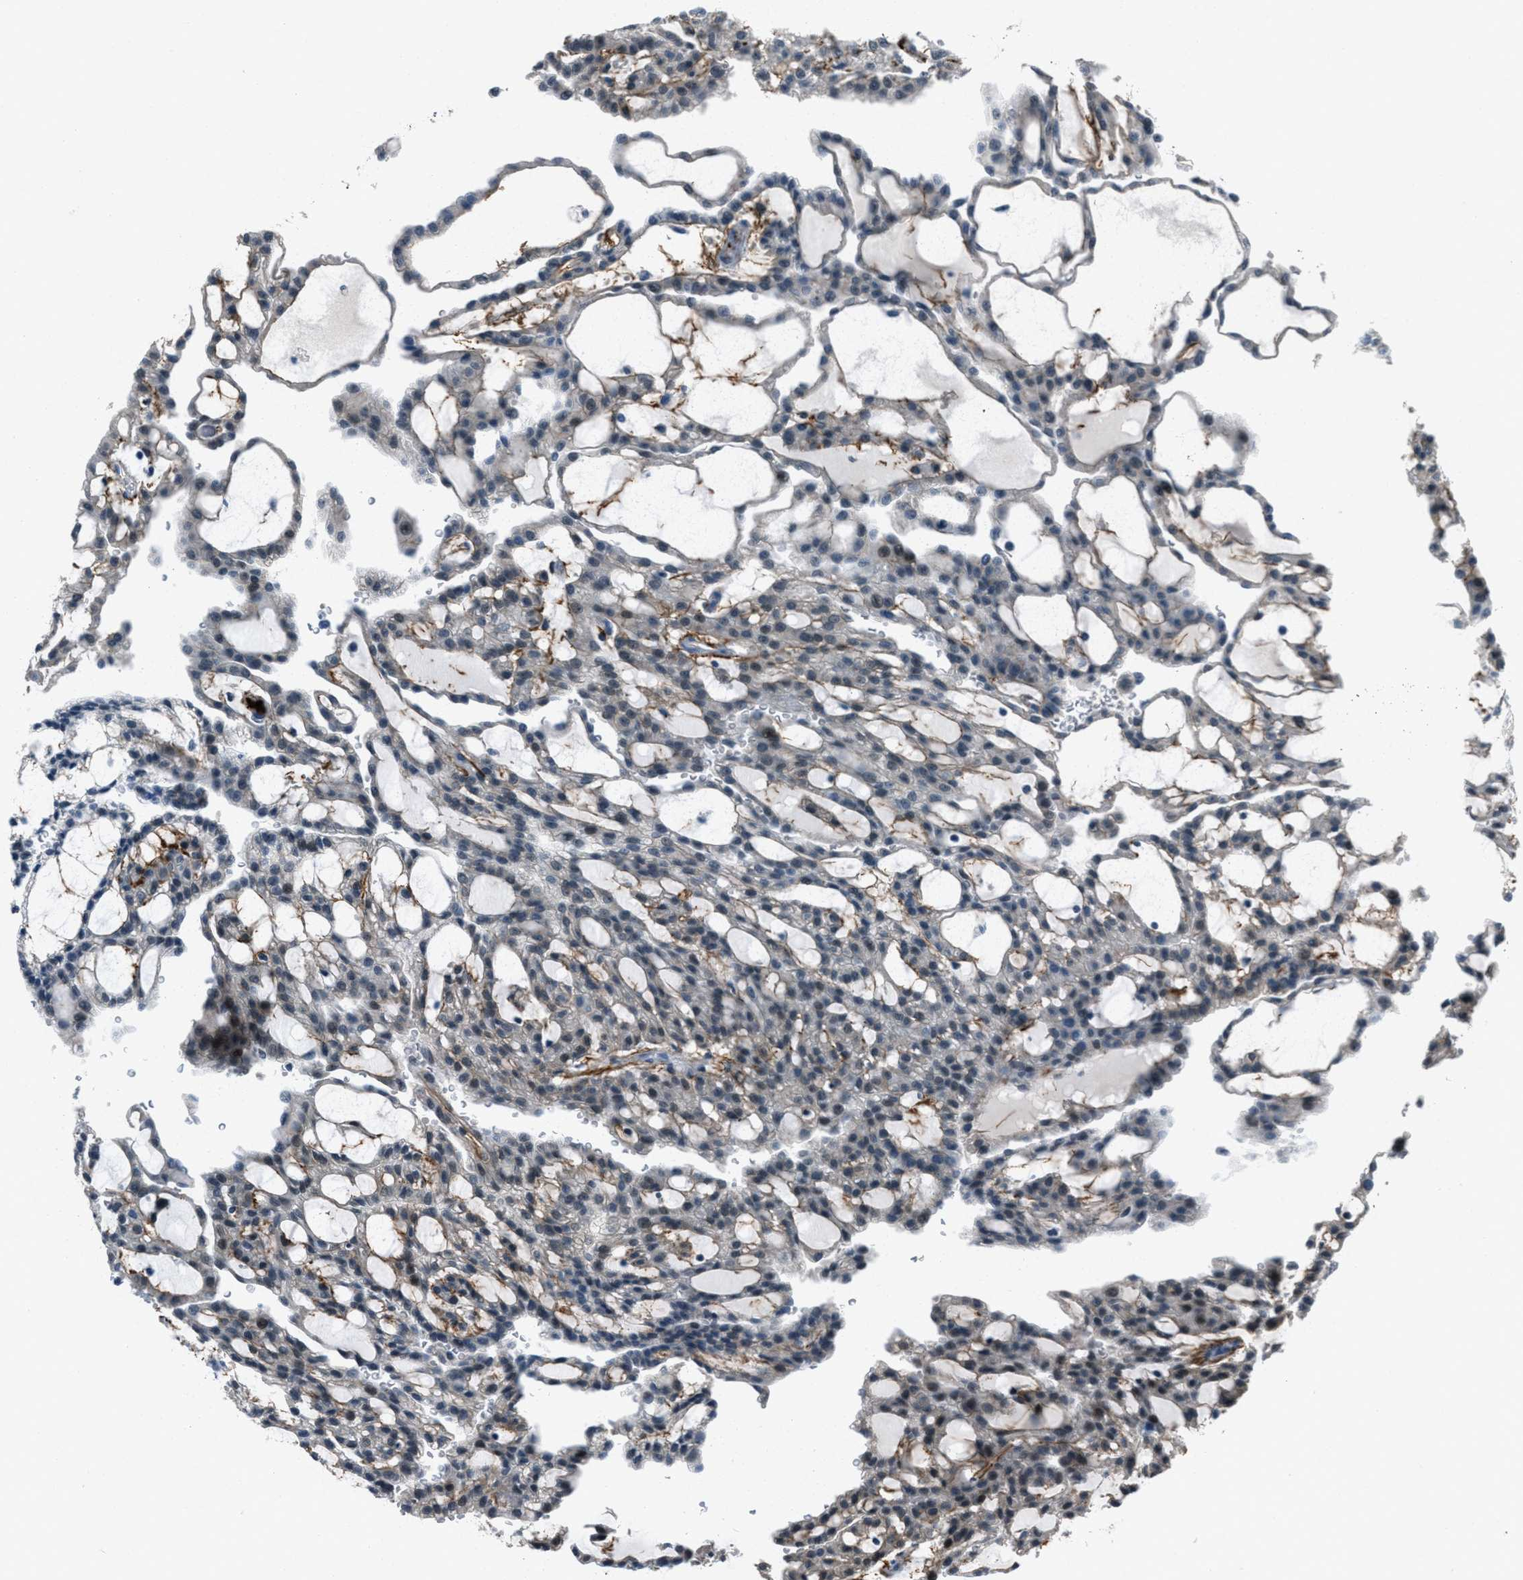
{"staining": {"intensity": "weak", "quantity": "25%-75%", "location": "nuclear"}, "tissue": "renal cancer", "cell_type": "Tumor cells", "image_type": "cancer", "snomed": [{"axis": "morphology", "description": "Adenocarcinoma, NOS"}, {"axis": "topography", "description": "Kidney"}], "caption": "Protein expression analysis of renal cancer (adenocarcinoma) demonstrates weak nuclear staining in approximately 25%-75% of tumor cells.", "gene": "FBN1", "patient": {"sex": "male", "age": 63}}